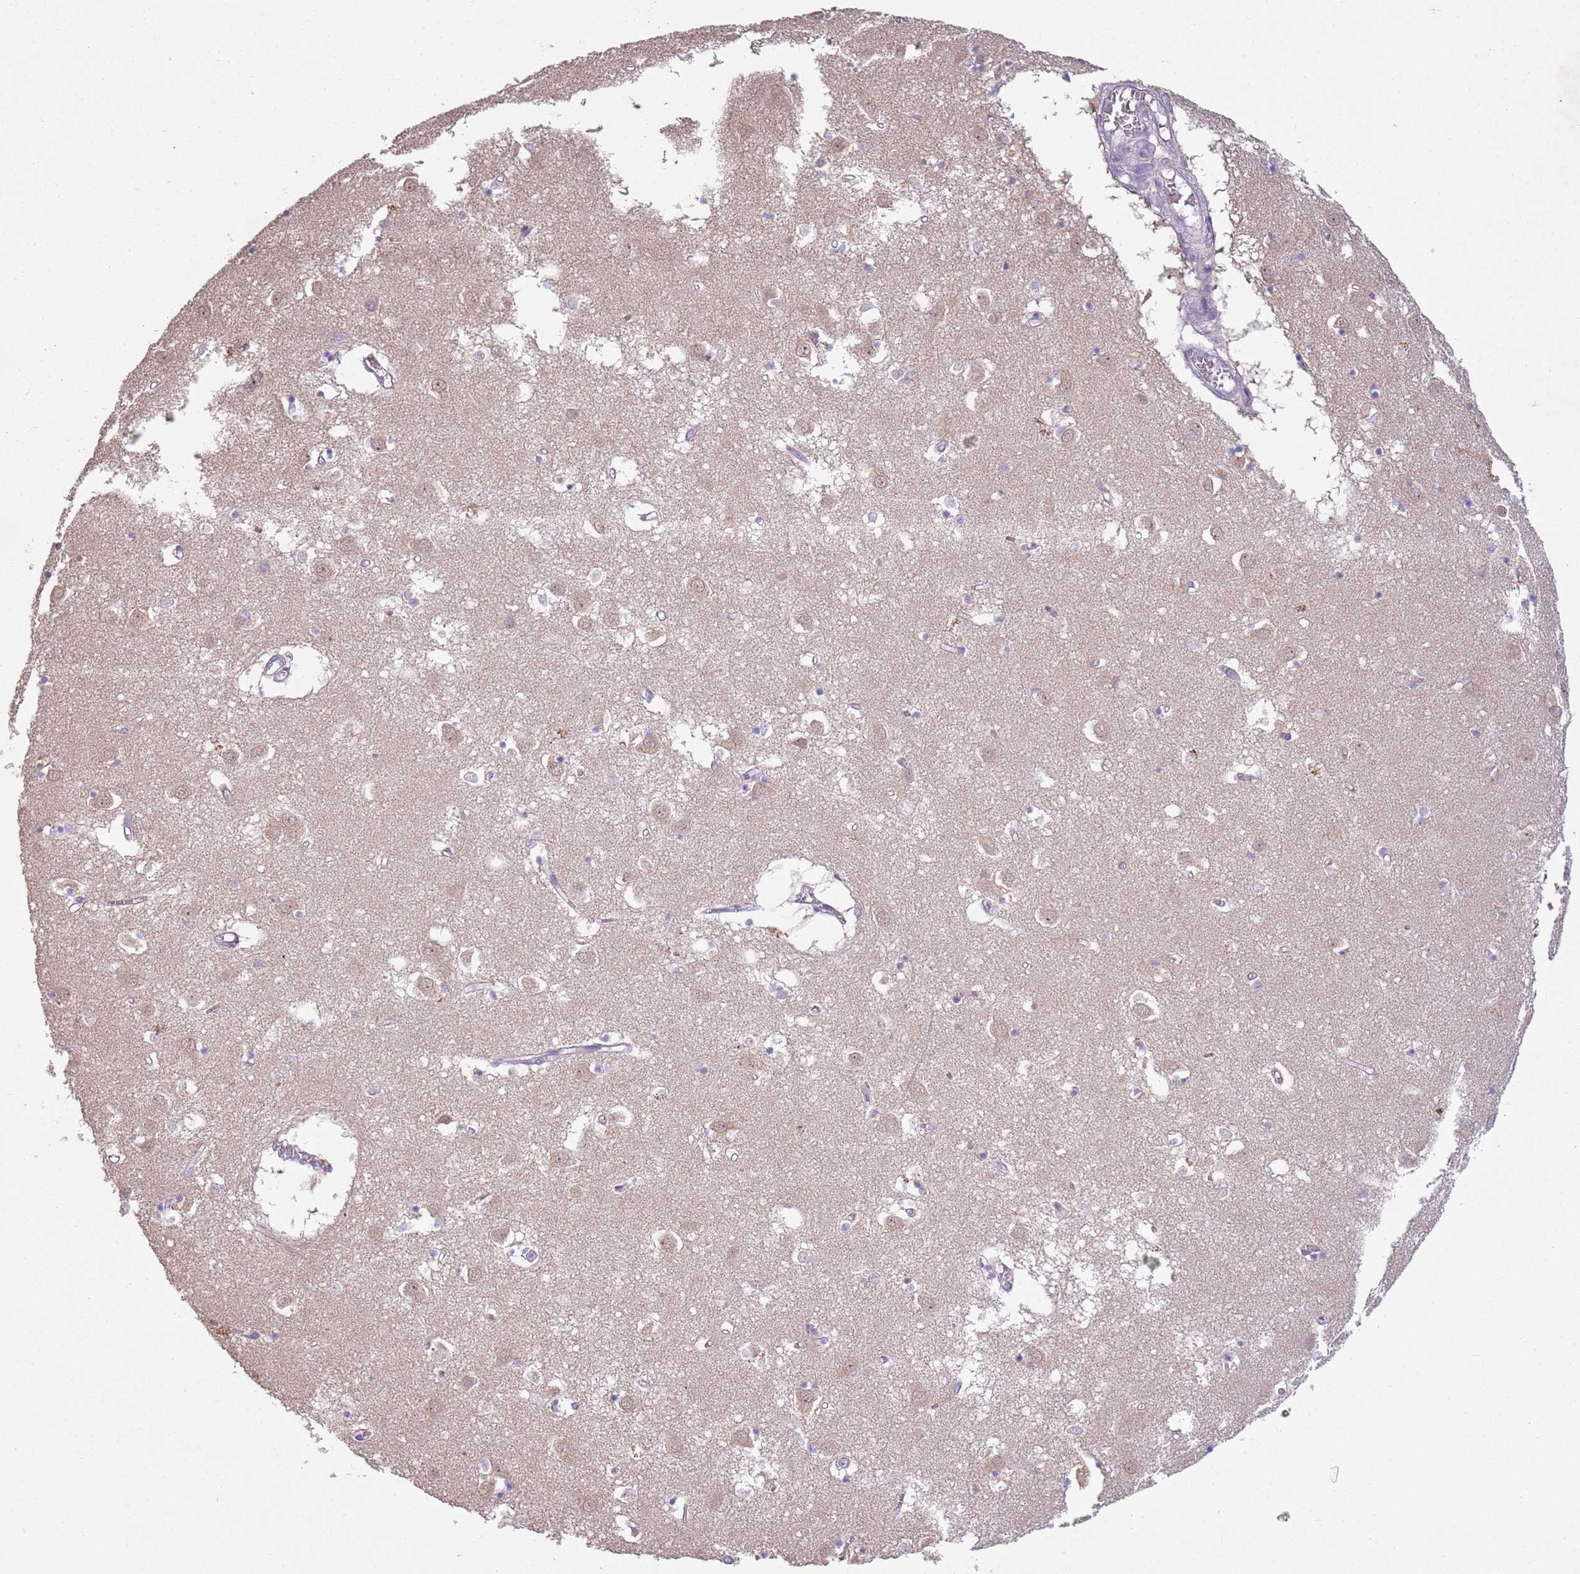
{"staining": {"intensity": "negative", "quantity": "none", "location": "none"}, "tissue": "caudate", "cell_type": "Glial cells", "image_type": "normal", "snomed": [{"axis": "morphology", "description": "Normal tissue, NOS"}, {"axis": "topography", "description": "Lateral ventricle wall"}], "caption": "High magnification brightfield microscopy of normal caudate stained with DAB (3,3'-diaminobenzidine) (brown) and counterstained with hematoxylin (blue): glial cells show no significant staining.", "gene": "TEKT4", "patient": {"sex": "male", "age": 70}}